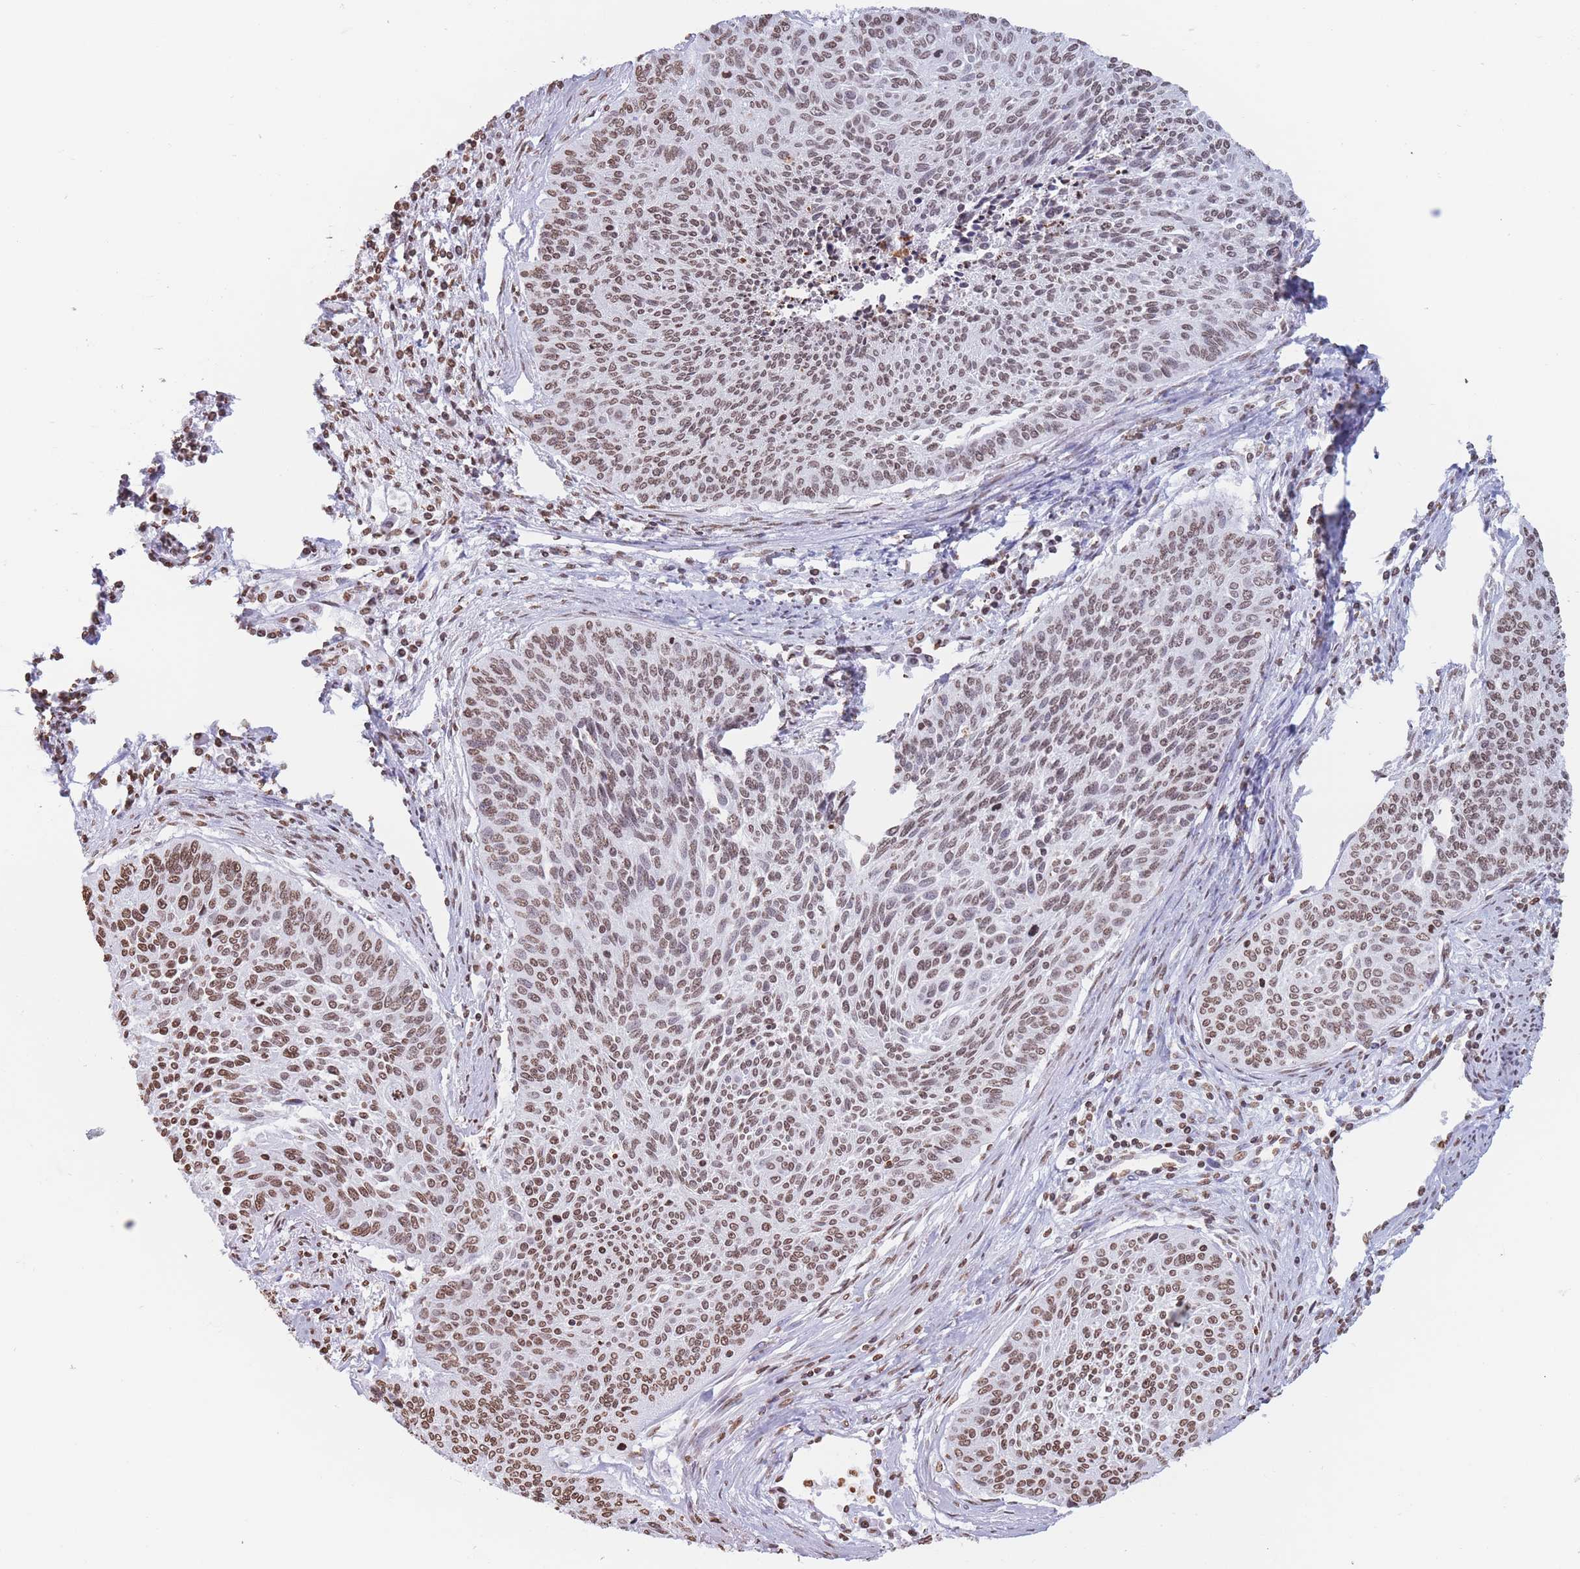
{"staining": {"intensity": "moderate", "quantity": ">75%", "location": "nuclear"}, "tissue": "cervical cancer", "cell_type": "Tumor cells", "image_type": "cancer", "snomed": [{"axis": "morphology", "description": "Squamous cell carcinoma, NOS"}, {"axis": "topography", "description": "Cervix"}], "caption": "An IHC image of neoplastic tissue is shown. Protein staining in brown shows moderate nuclear positivity in cervical cancer within tumor cells. Immunohistochemistry stains the protein of interest in brown and the nuclei are stained blue.", "gene": "RYK", "patient": {"sex": "female", "age": 55}}